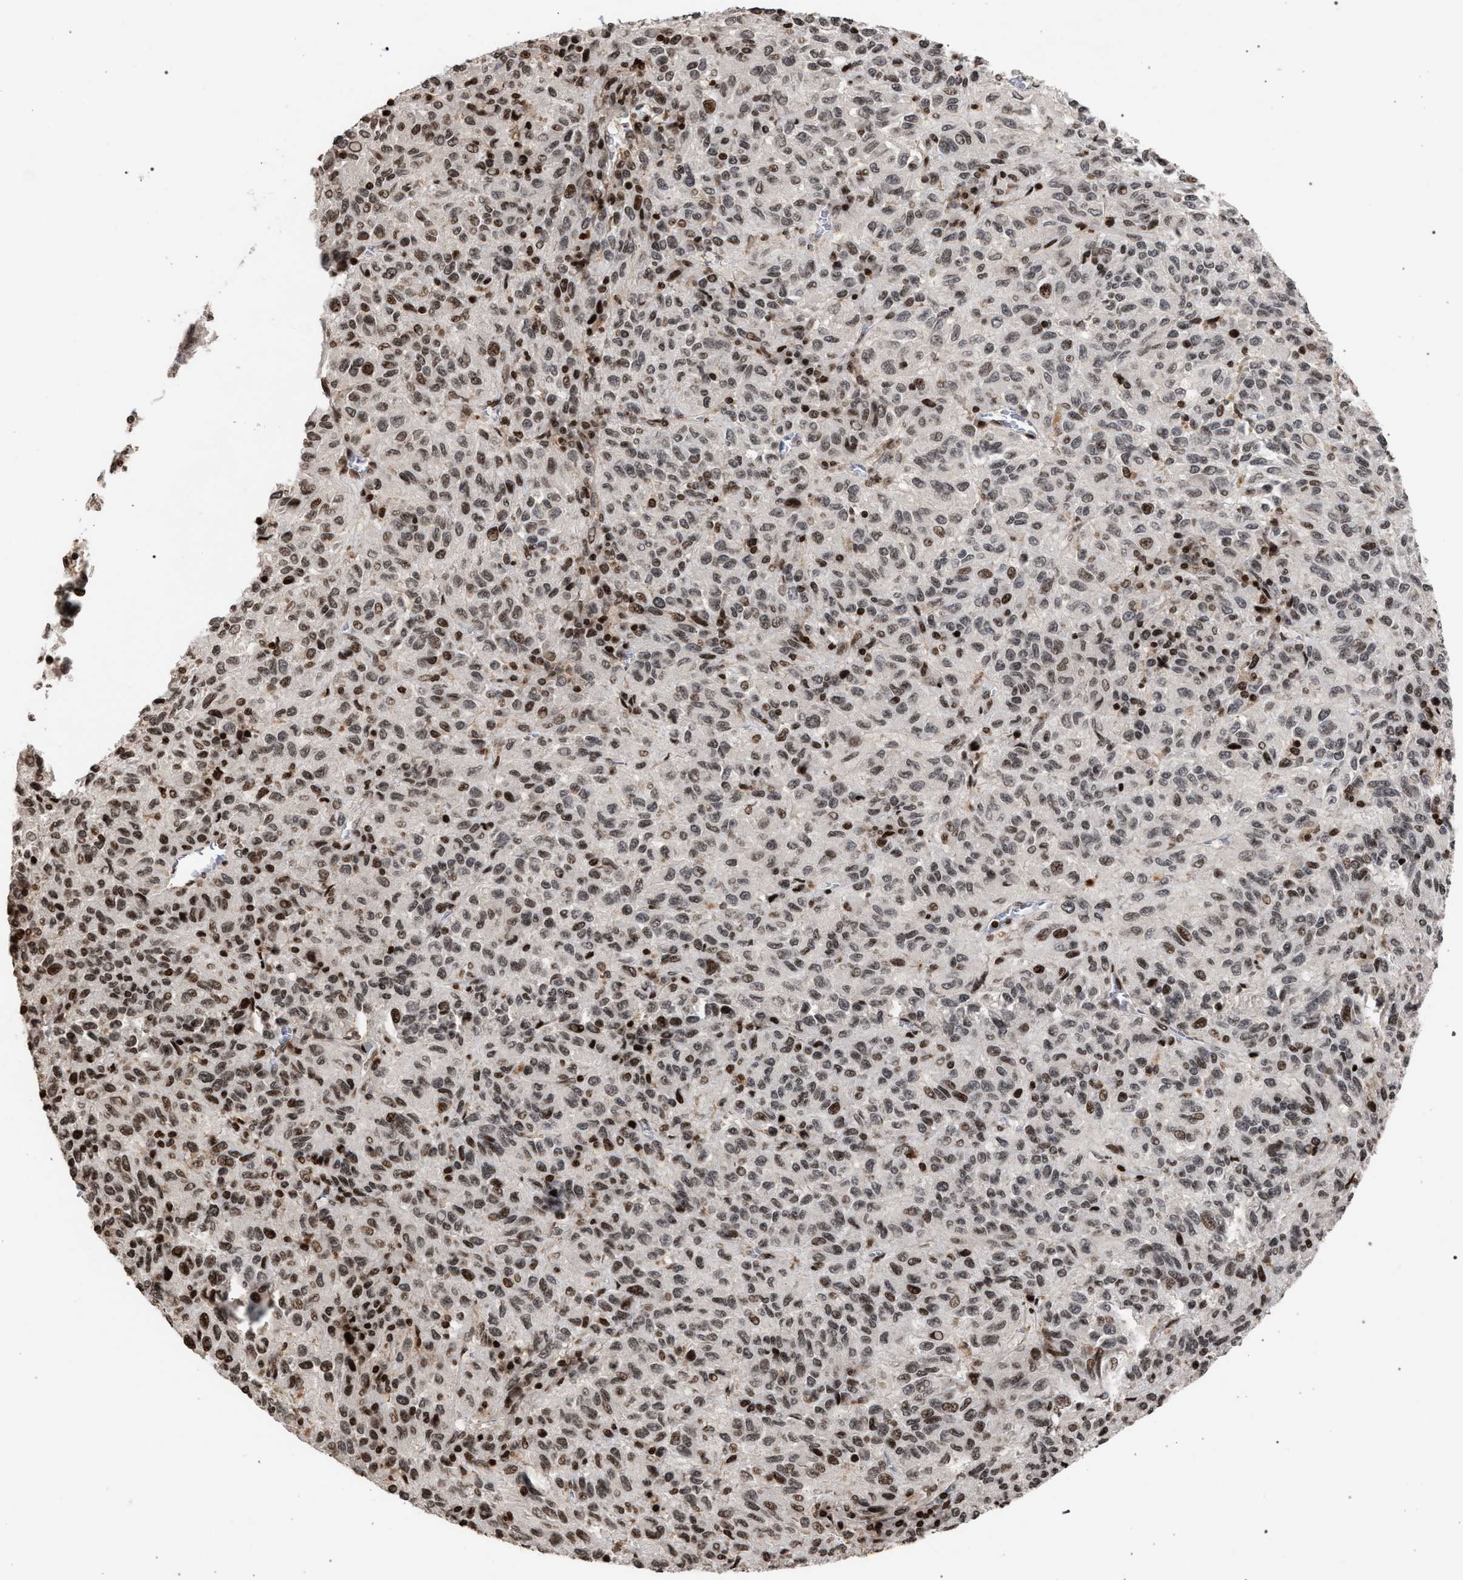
{"staining": {"intensity": "weak", "quantity": "25%-75%", "location": "nuclear"}, "tissue": "melanoma", "cell_type": "Tumor cells", "image_type": "cancer", "snomed": [{"axis": "morphology", "description": "Malignant melanoma, Metastatic site"}, {"axis": "topography", "description": "Lung"}], "caption": "Protein analysis of malignant melanoma (metastatic site) tissue shows weak nuclear positivity in approximately 25%-75% of tumor cells. The staining was performed using DAB, with brown indicating positive protein expression. Nuclei are stained blue with hematoxylin.", "gene": "FOXD3", "patient": {"sex": "male", "age": 64}}